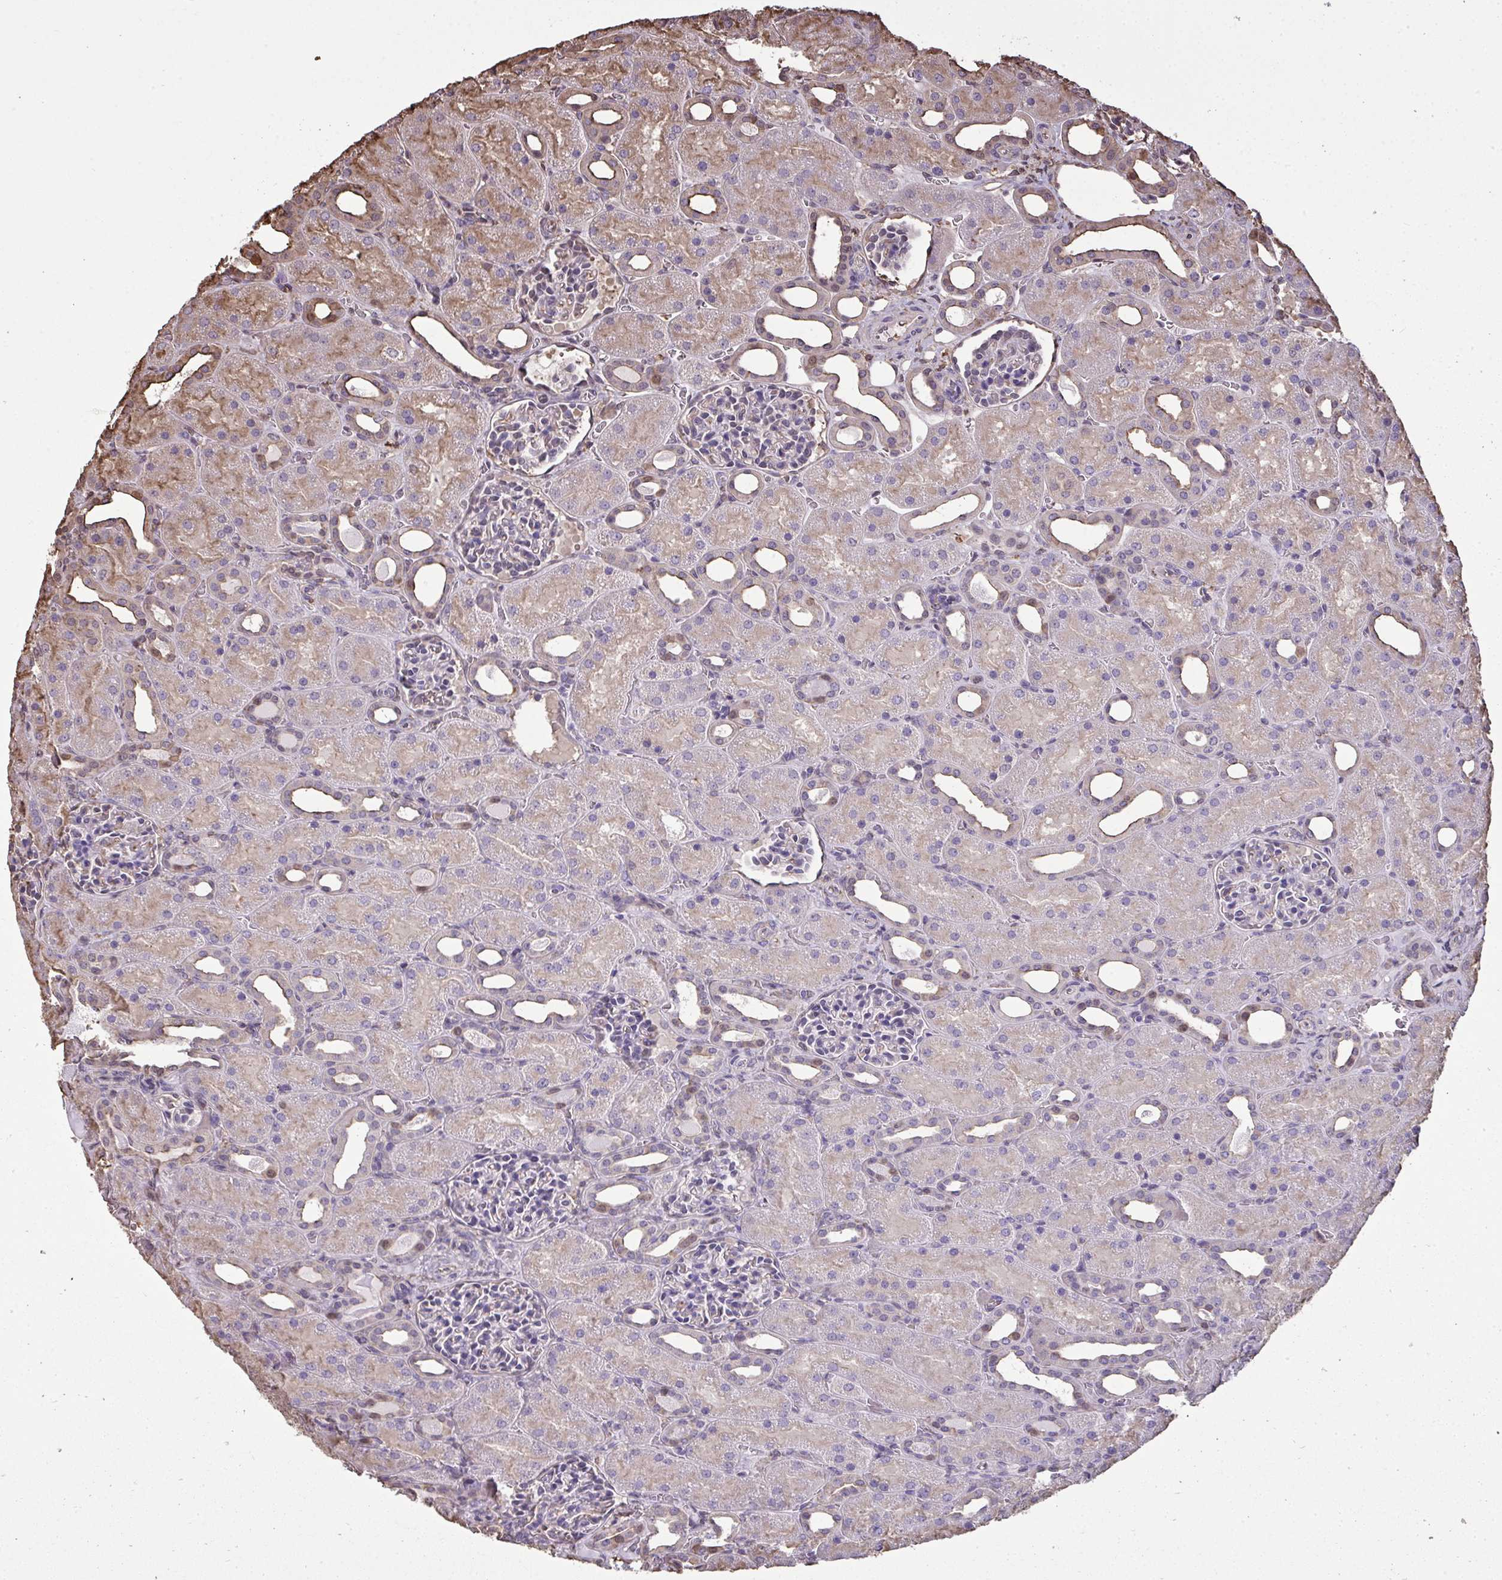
{"staining": {"intensity": "negative", "quantity": "none", "location": "none"}, "tissue": "kidney", "cell_type": "Cells in glomeruli", "image_type": "normal", "snomed": [{"axis": "morphology", "description": "Normal tissue, NOS"}, {"axis": "topography", "description": "Kidney"}], "caption": "There is no significant positivity in cells in glomeruli of kidney. (DAB (3,3'-diaminobenzidine) immunohistochemistry (IHC) visualized using brightfield microscopy, high magnification).", "gene": "ANXA5", "patient": {"sex": "male", "age": 2}}